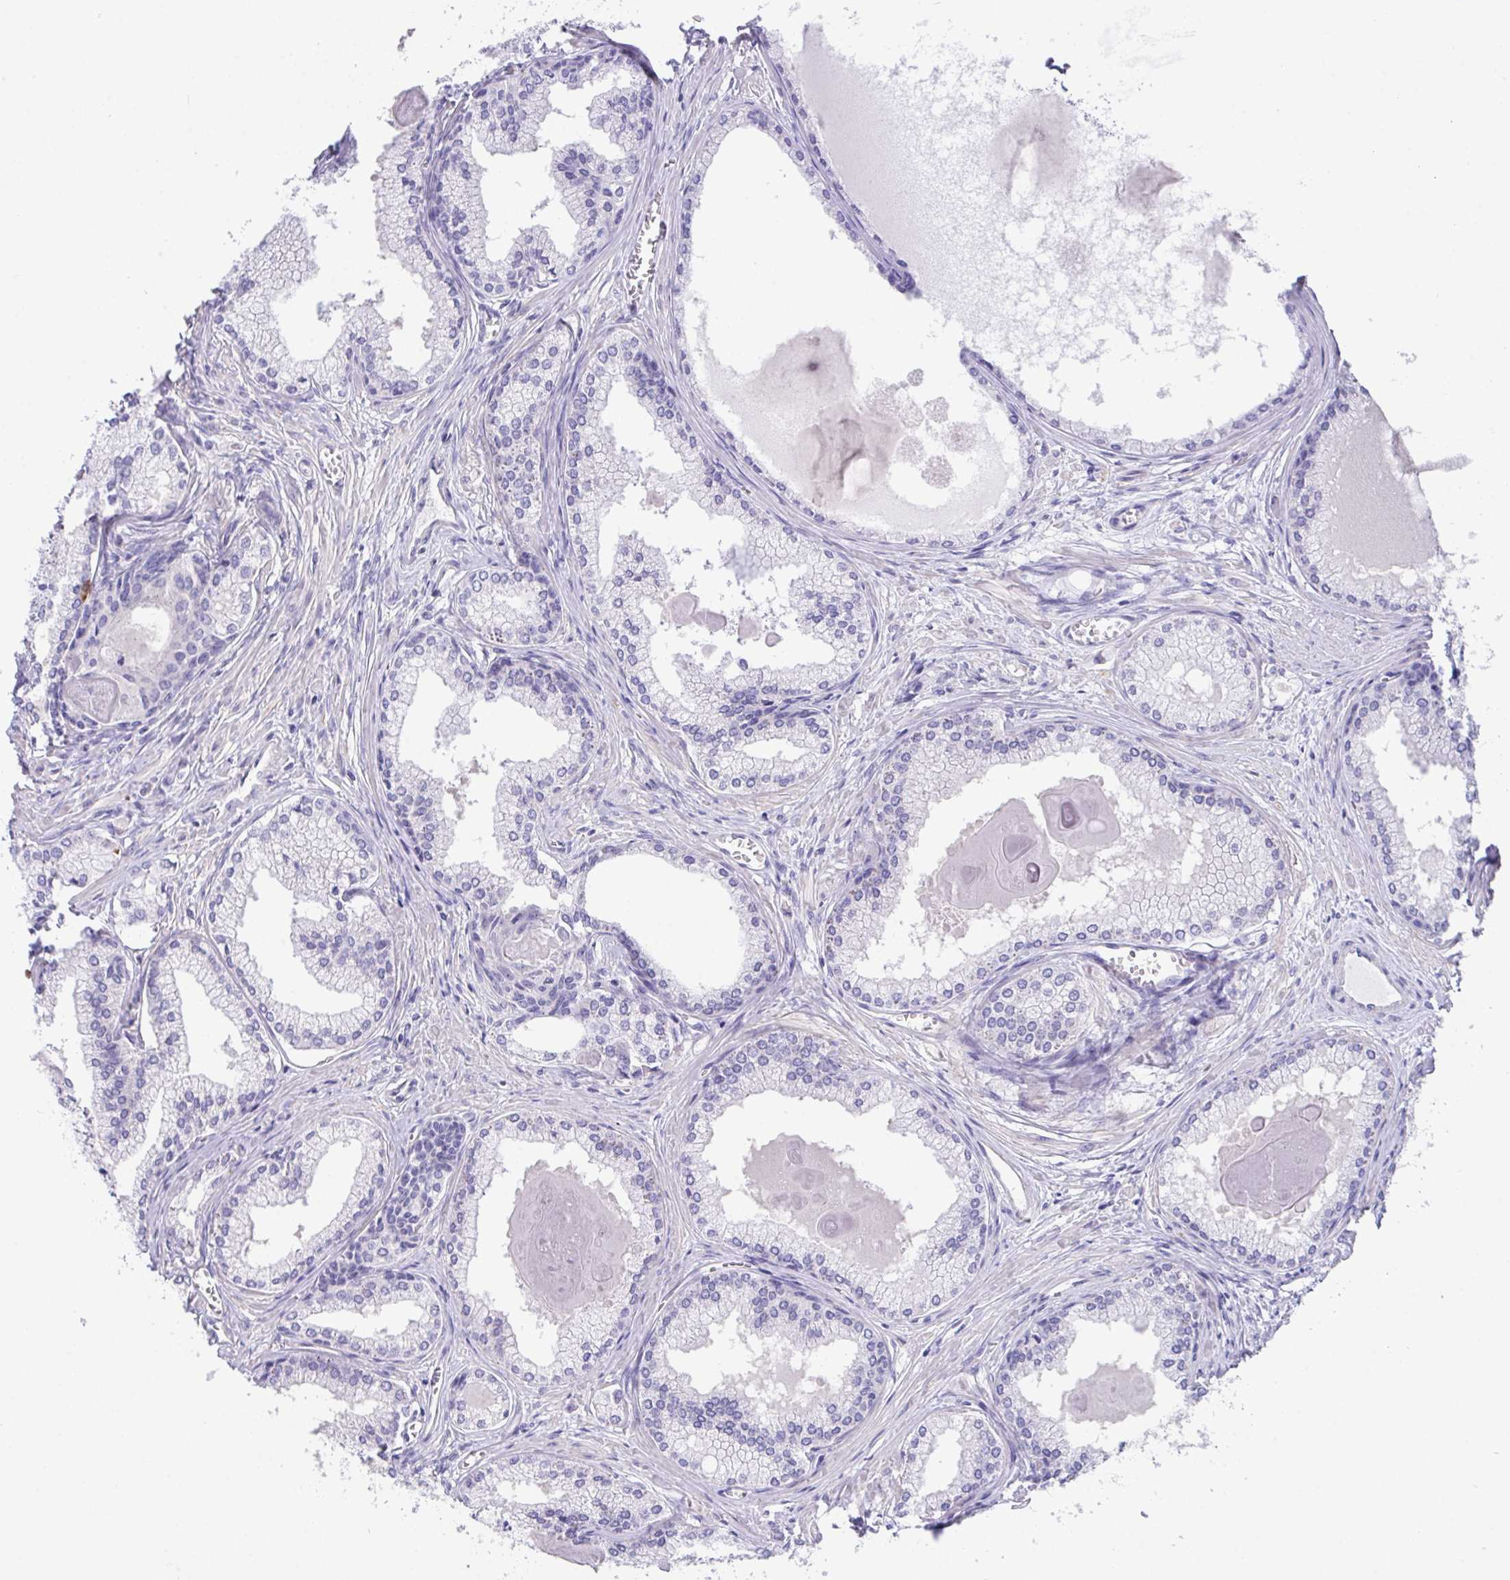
{"staining": {"intensity": "negative", "quantity": "none", "location": "none"}, "tissue": "prostate cancer", "cell_type": "Tumor cells", "image_type": "cancer", "snomed": [{"axis": "morphology", "description": "Adenocarcinoma, High grade"}, {"axis": "topography", "description": "Prostate"}], "caption": "Photomicrograph shows no protein positivity in tumor cells of adenocarcinoma (high-grade) (prostate) tissue.", "gene": "TMEM106B", "patient": {"sex": "male", "age": 68}}